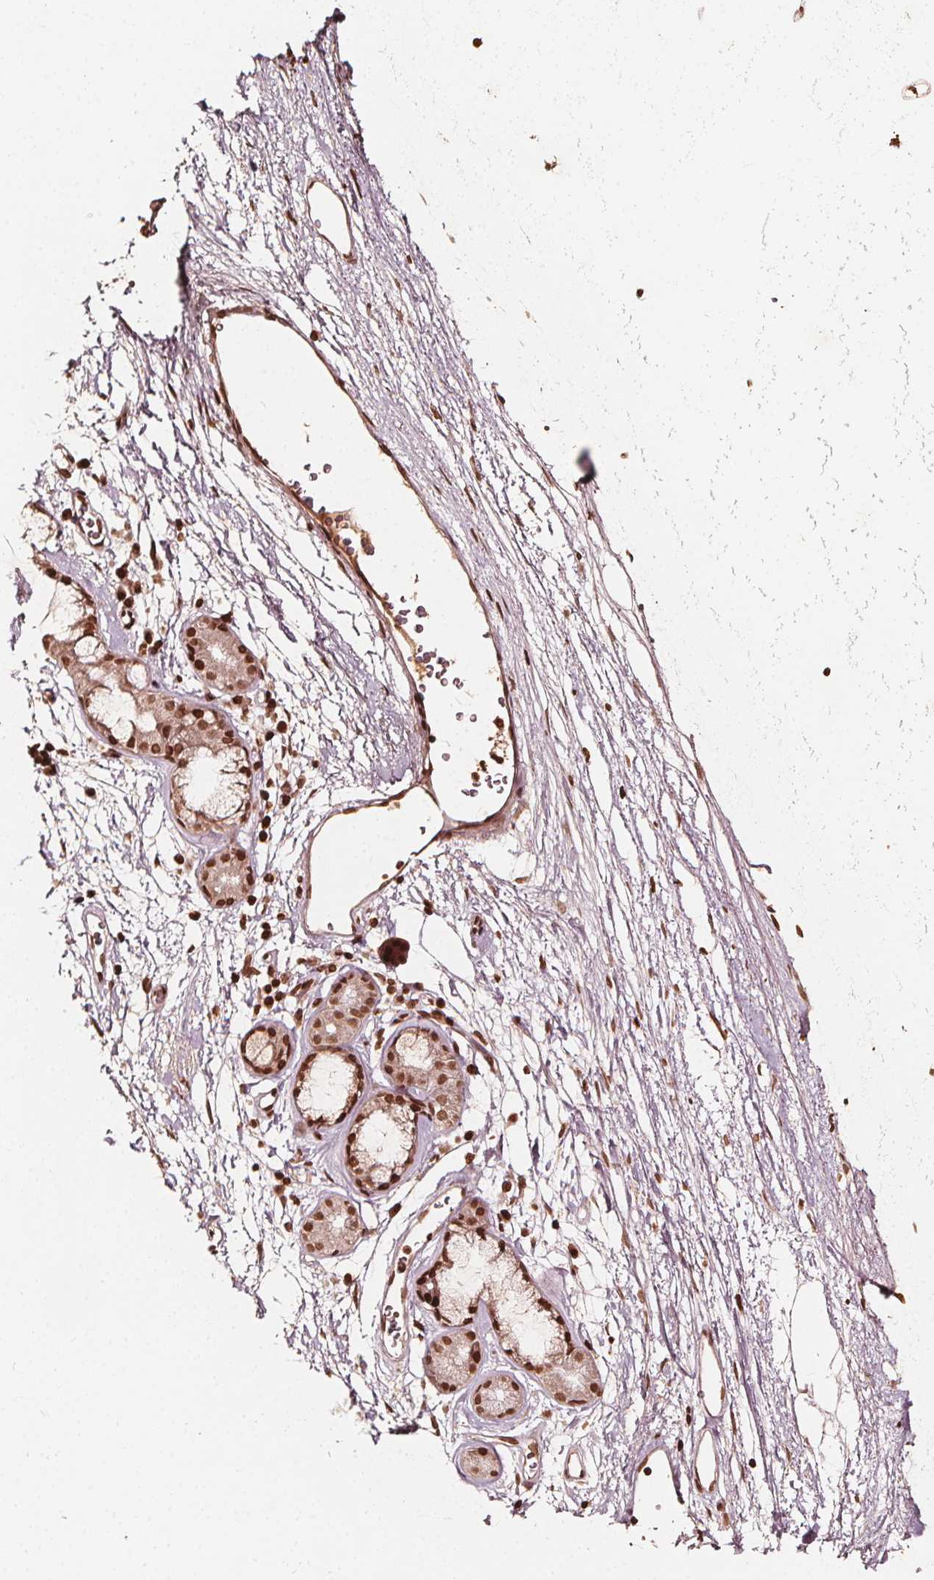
{"staining": {"intensity": "moderate", "quantity": ">75%", "location": "nuclear"}, "tissue": "adipose tissue", "cell_type": "Adipocytes", "image_type": "normal", "snomed": [{"axis": "morphology", "description": "Normal tissue, NOS"}, {"axis": "topography", "description": "Cartilage tissue"}, {"axis": "topography", "description": "Bronchus"}], "caption": "IHC staining of unremarkable adipose tissue, which shows medium levels of moderate nuclear positivity in approximately >75% of adipocytes indicating moderate nuclear protein expression. The staining was performed using DAB (brown) for protein detection and nuclei were counterstained in hematoxylin (blue).", "gene": "H3C14", "patient": {"sex": "male", "age": 58}}